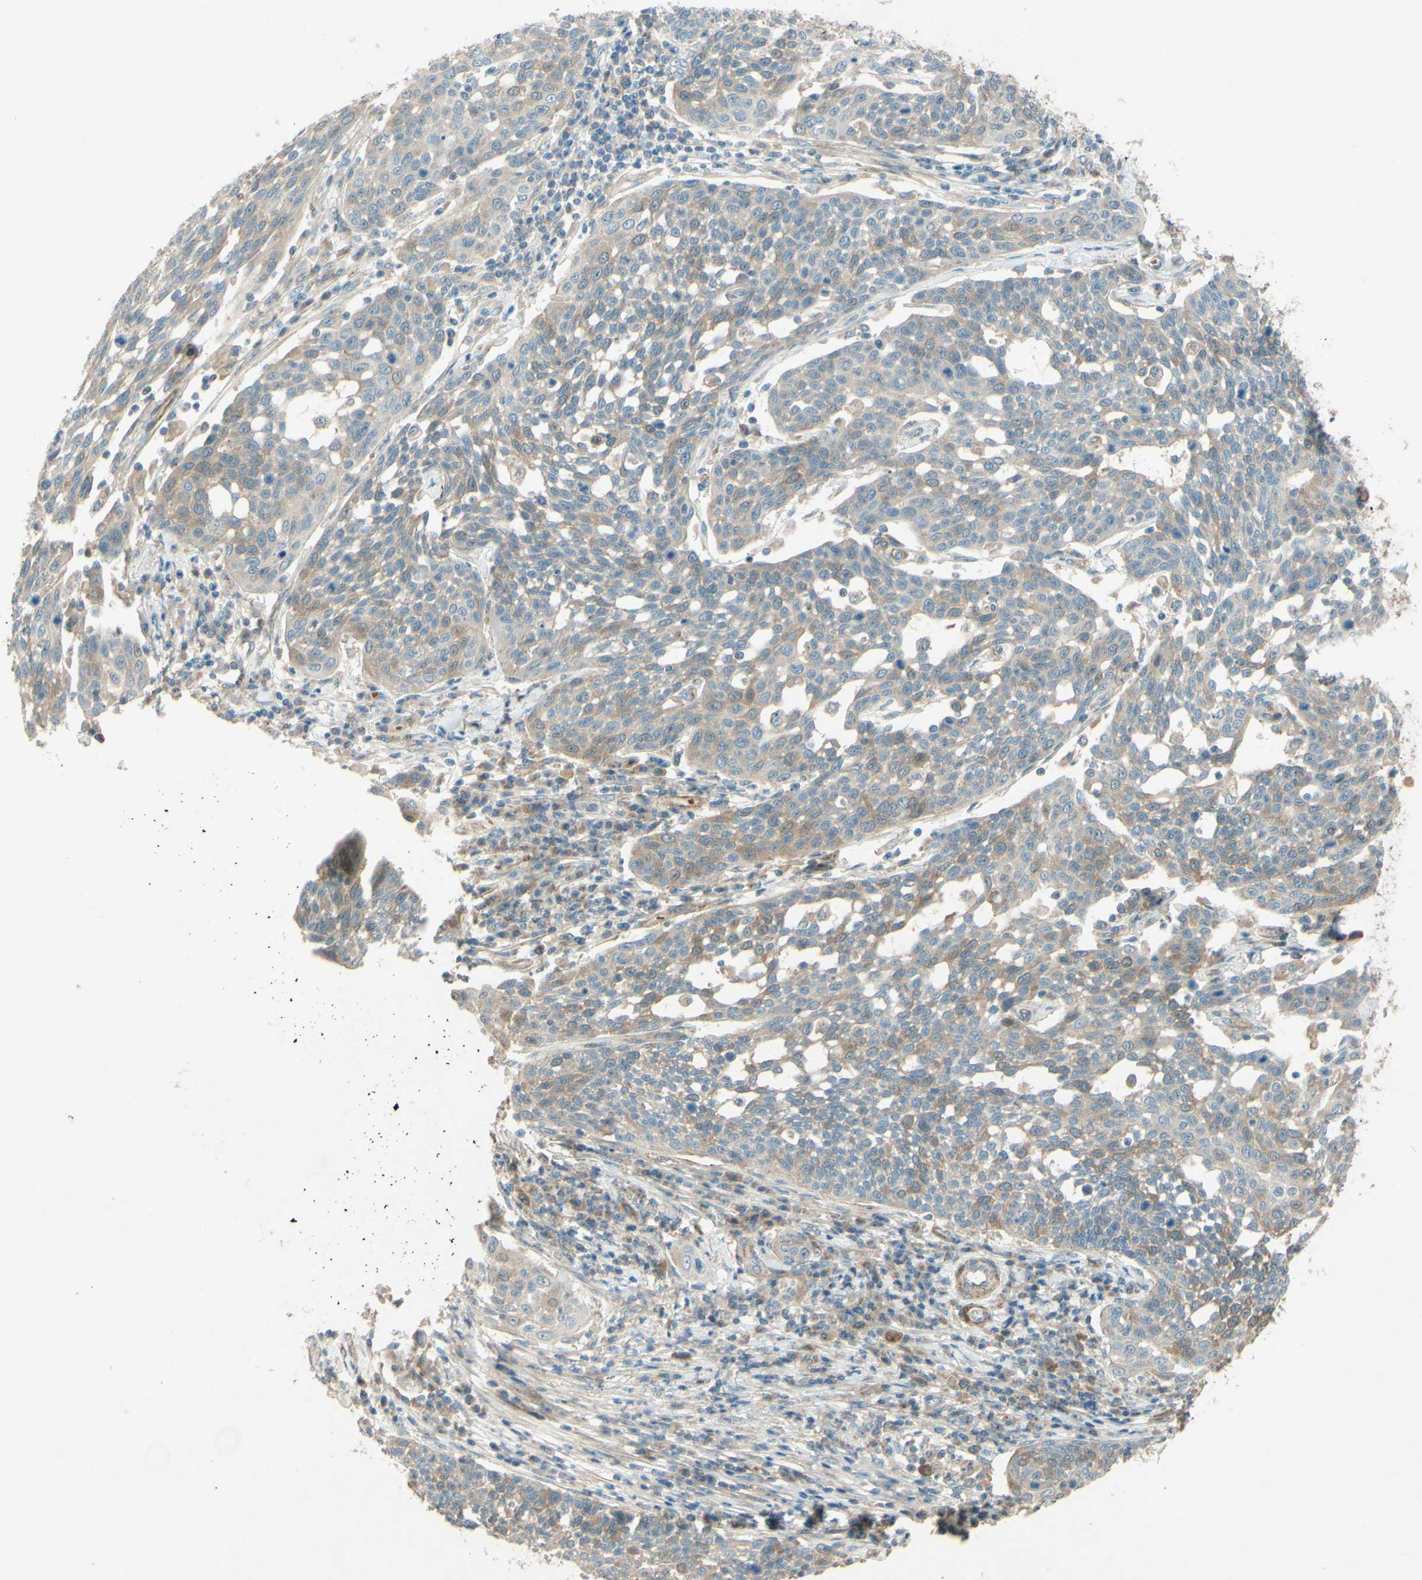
{"staining": {"intensity": "weak", "quantity": ">75%", "location": "cytoplasmic/membranous"}, "tissue": "cervical cancer", "cell_type": "Tumor cells", "image_type": "cancer", "snomed": [{"axis": "morphology", "description": "Squamous cell carcinoma, NOS"}, {"axis": "topography", "description": "Cervix"}], "caption": "Protein expression analysis of human squamous cell carcinoma (cervical) reveals weak cytoplasmic/membranous positivity in approximately >75% of tumor cells. Nuclei are stained in blue.", "gene": "ADAM17", "patient": {"sex": "female", "age": 34}}